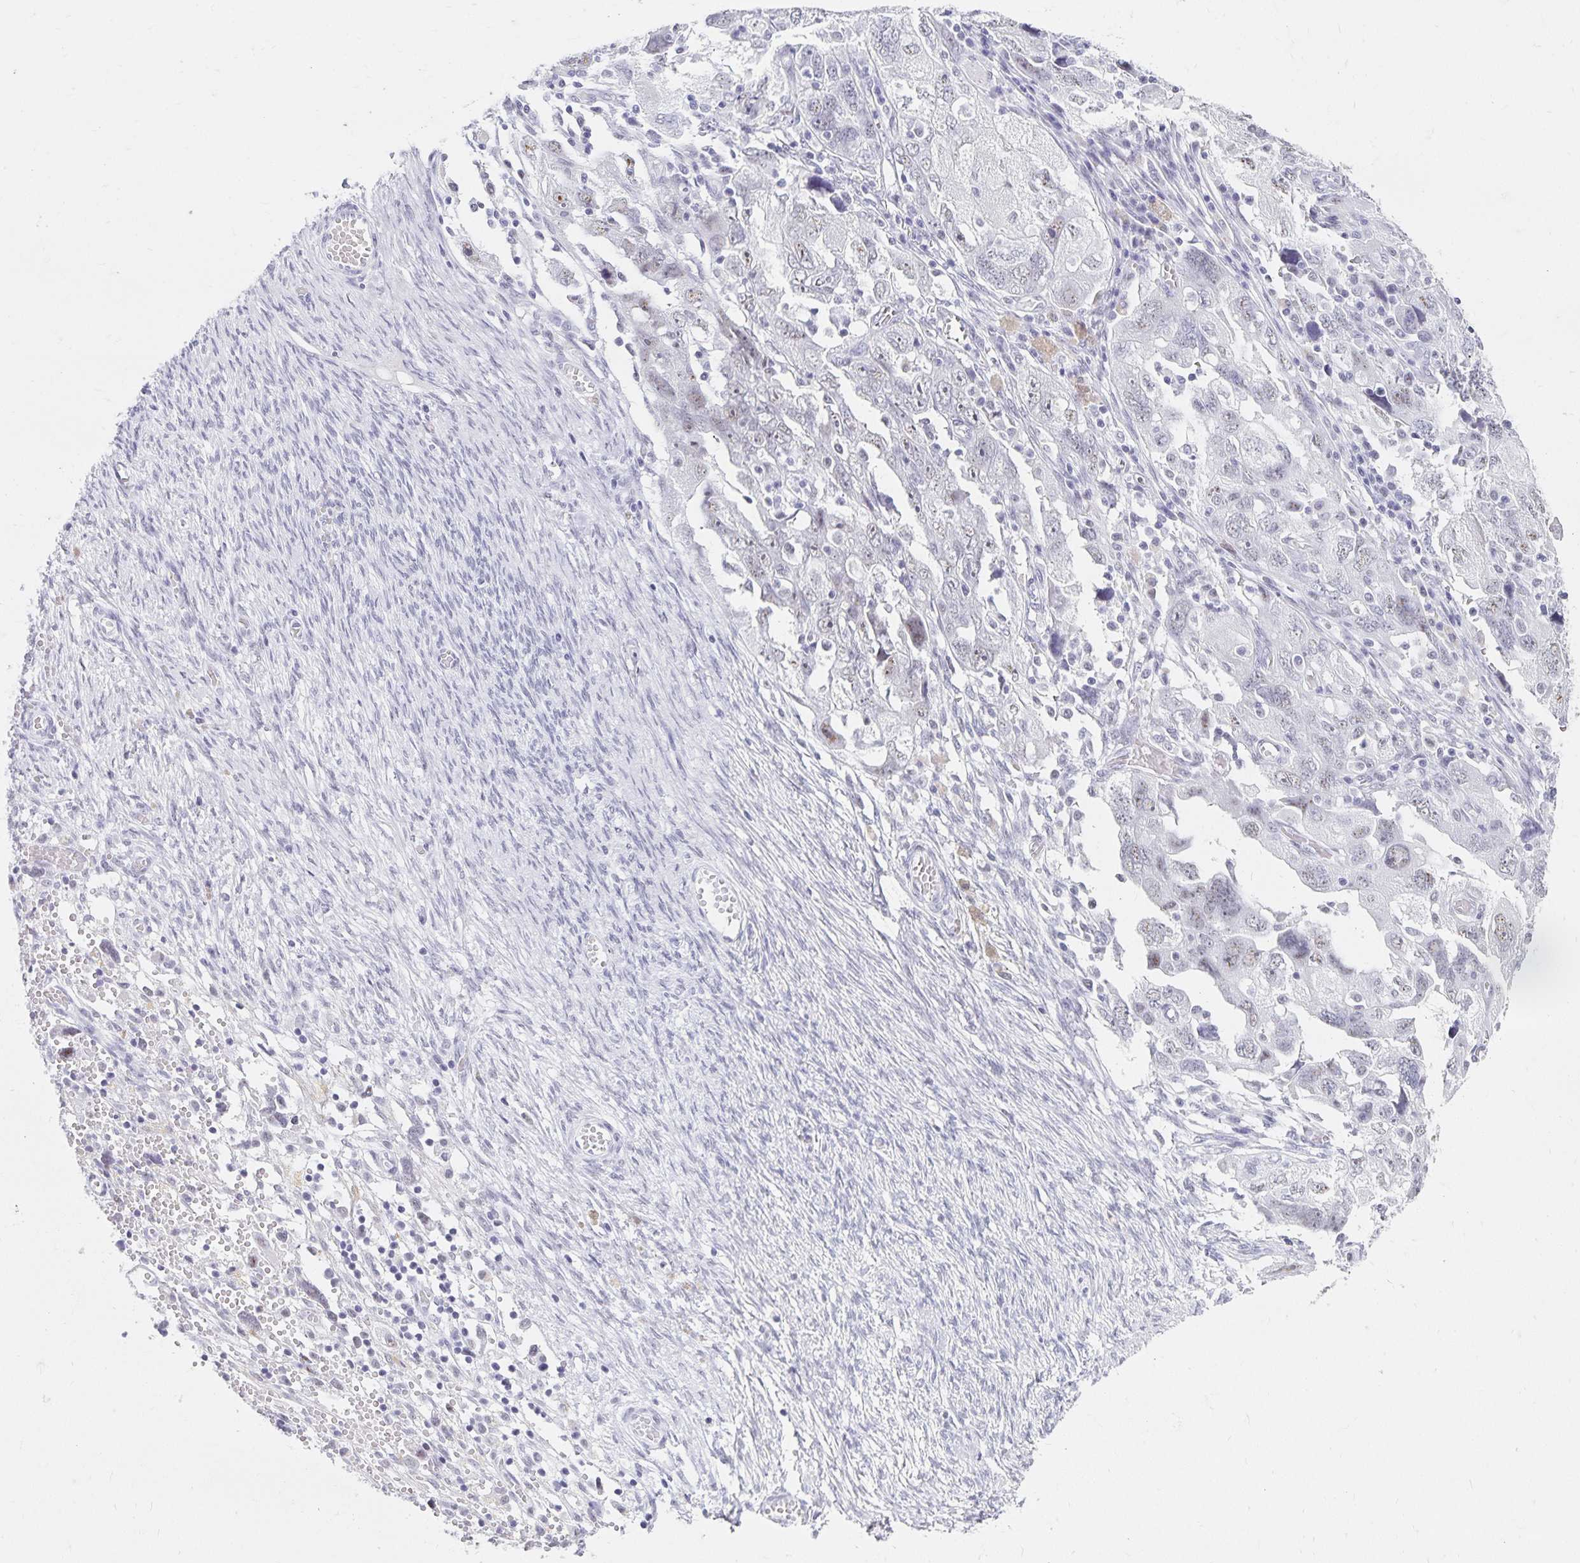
{"staining": {"intensity": "negative", "quantity": "none", "location": "none"}, "tissue": "ovarian cancer", "cell_type": "Tumor cells", "image_type": "cancer", "snomed": [{"axis": "morphology", "description": "Carcinoma, NOS"}, {"axis": "morphology", "description": "Cystadenocarcinoma, serous, NOS"}, {"axis": "topography", "description": "Ovary"}], "caption": "This is an IHC micrograph of human carcinoma (ovarian). There is no expression in tumor cells.", "gene": "C20orf85", "patient": {"sex": "female", "age": 69}}